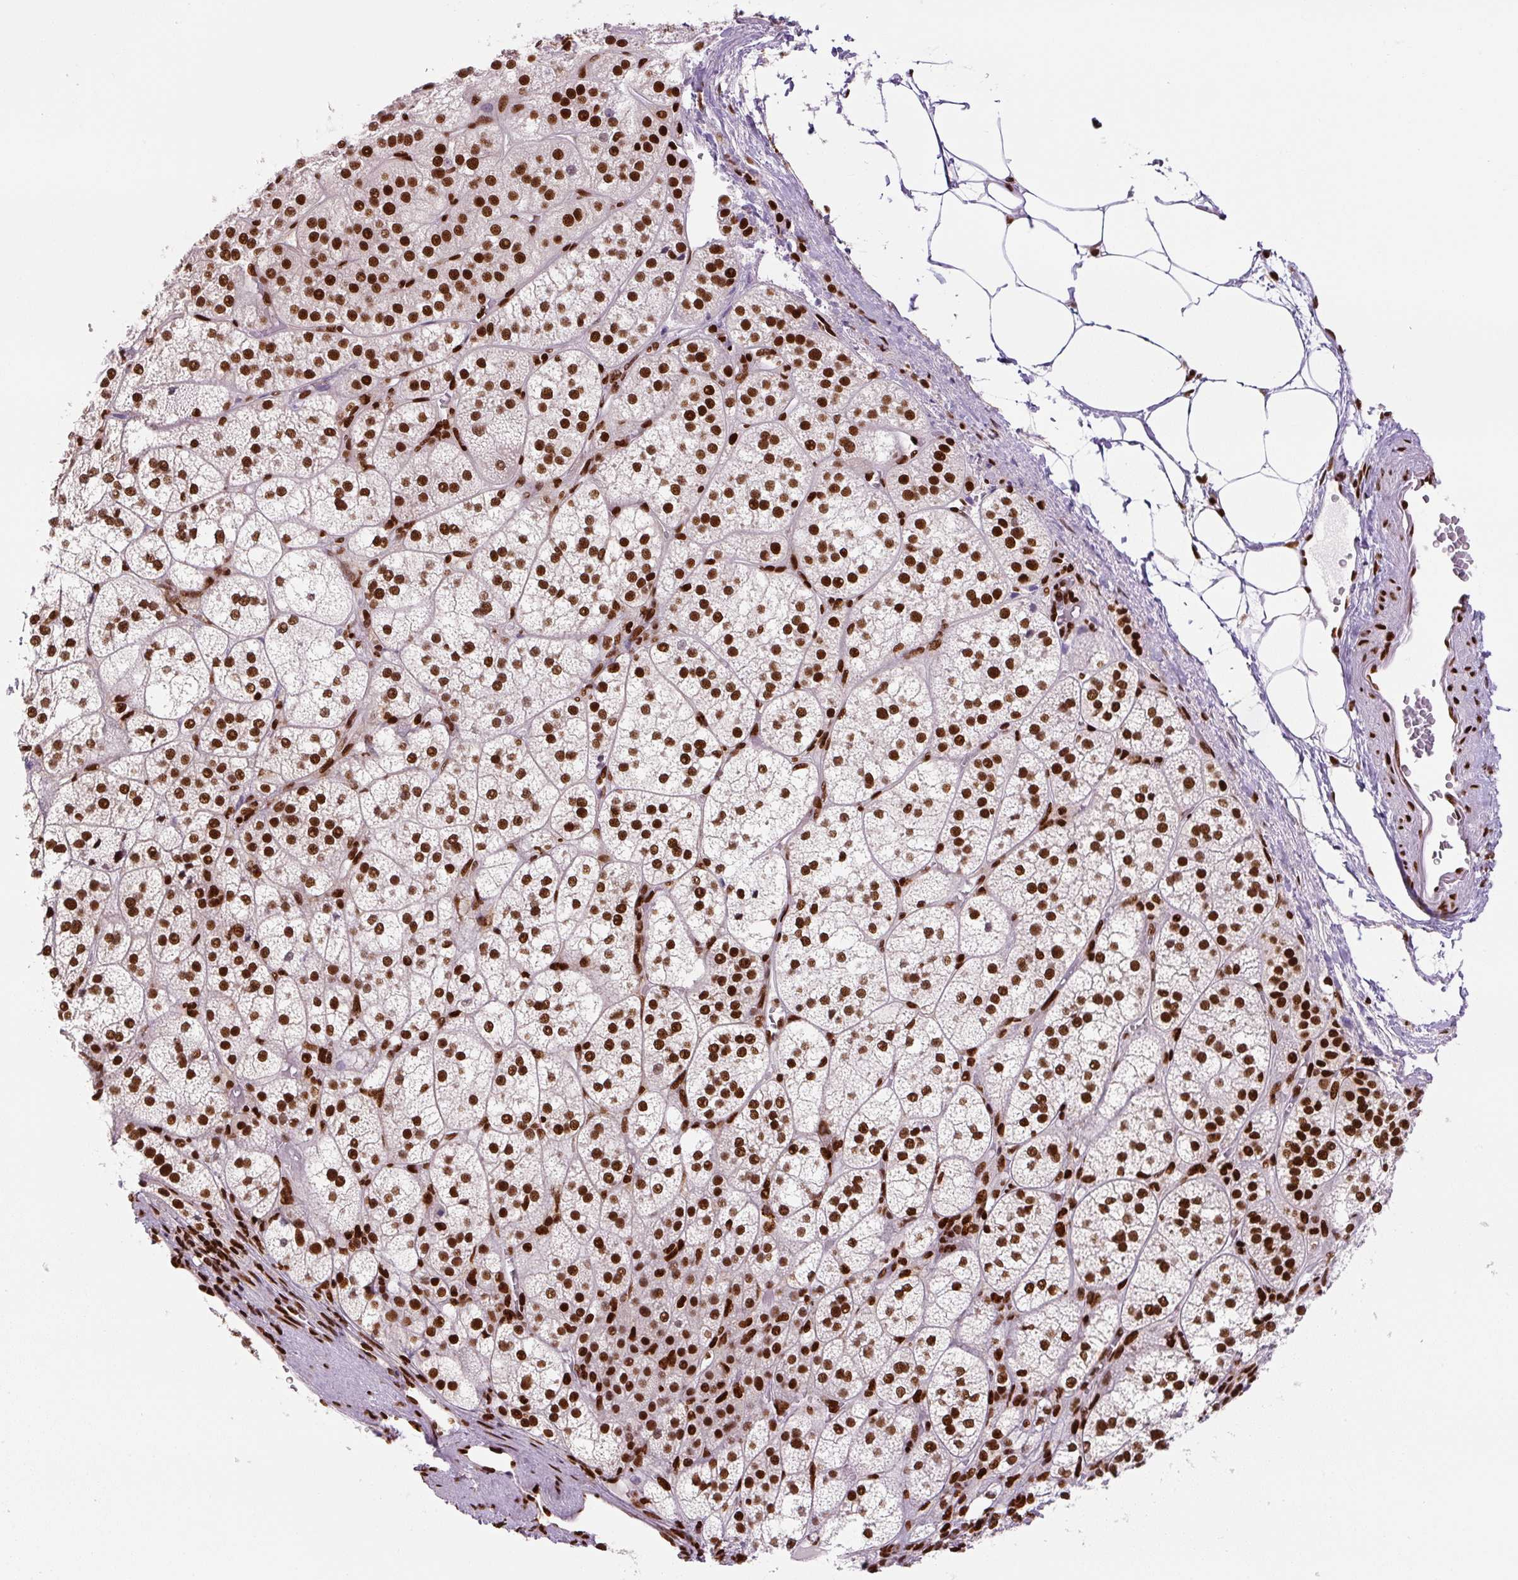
{"staining": {"intensity": "strong", "quantity": ">75%", "location": "nuclear"}, "tissue": "adrenal gland", "cell_type": "Glandular cells", "image_type": "normal", "snomed": [{"axis": "morphology", "description": "Normal tissue, NOS"}, {"axis": "topography", "description": "Adrenal gland"}], "caption": "Brown immunohistochemical staining in unremarkable adrenal gland exhibits strong nuclear positivity in about >75% of glandular cells. The staining was performed using DAB (3,3'-diaminobenzidine) to visualize the protein expression in brown, while the nuclei were stained in blue with hematoxylin (Magnification: 20x).", "gene": "FUS", "patient": {"sex": "female", "age": 60}}